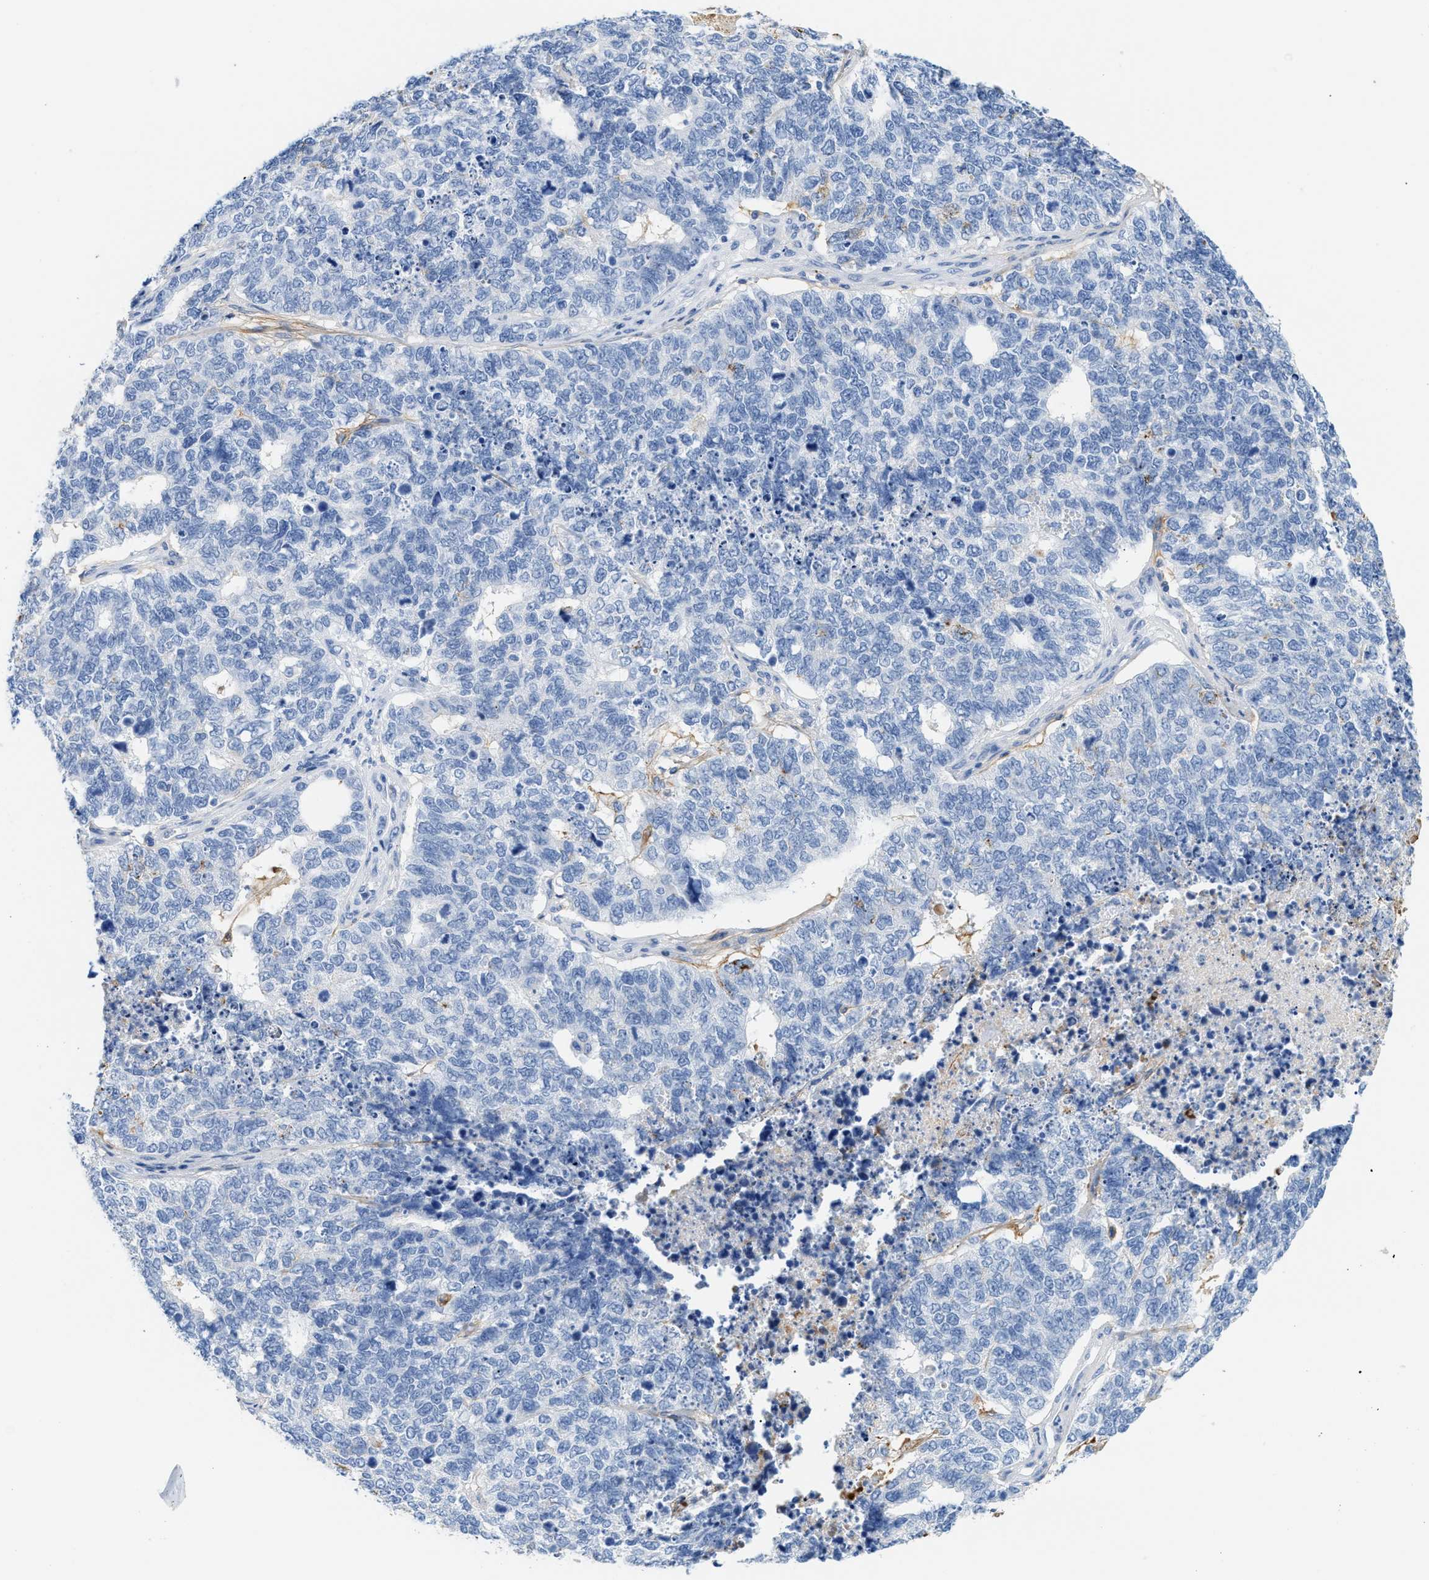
{"staining": {"intensity": "negative", "quantity": "none", "location": "none"}, "tissue": "cervical cancer", "cell_type": "Tumor cells", "image_type": "cancer", "snomed": [{"axis": "morphology", "description": "Squamous cell carcinoma, NOS"}, {"axis": "topography", "description": "Cervix"}], "caption": "Cervical squamous cell carcinoma was stained to show a protein in brown. There is no significant staining in tumor cells.", "gene": "TNR", "patient": {"sex": "female", "age": 63}}